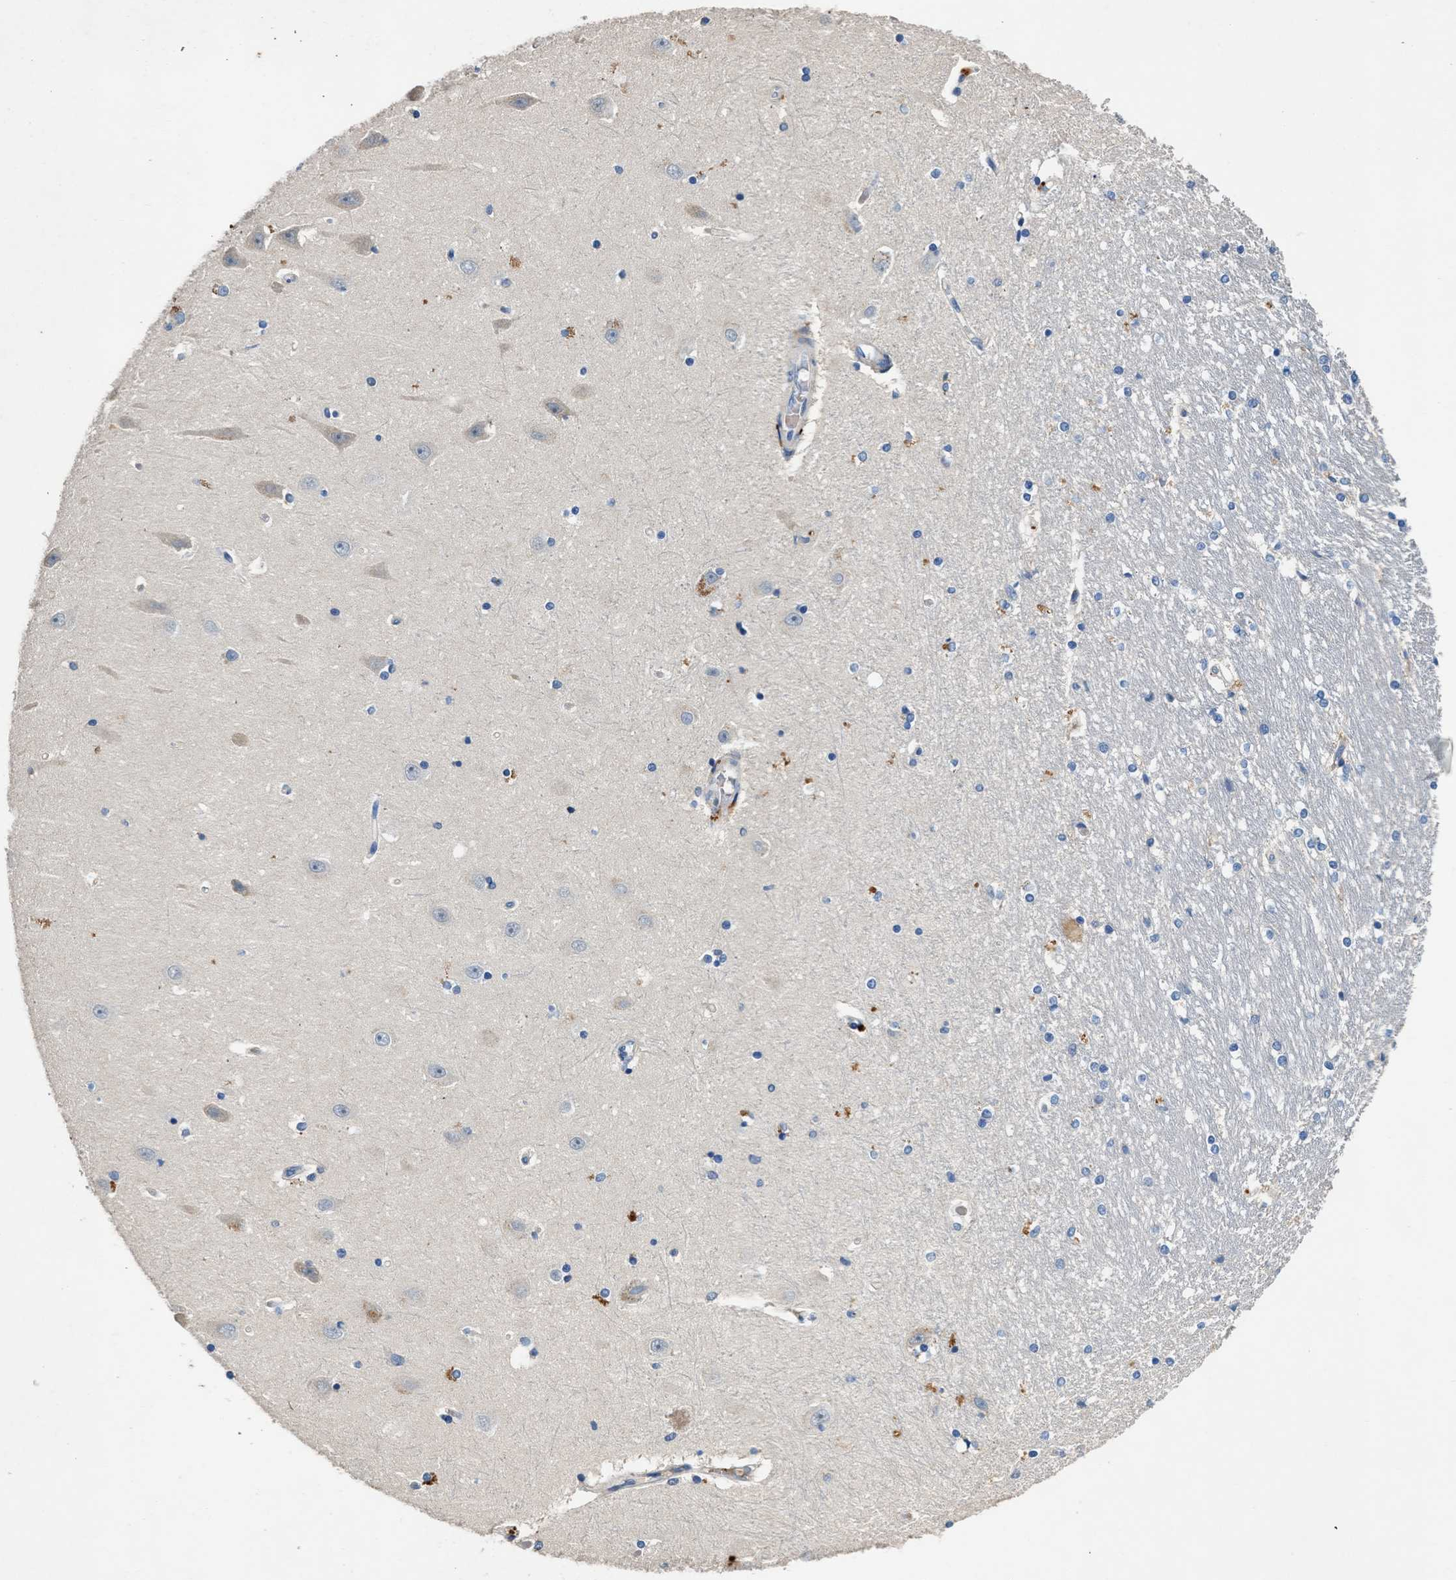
{"staining": {"intensity": "negative", "quantity": "none", "location": "none"}, "tissue": "hippocampus", "cell_type": "Glial cells", "image_type": "normal", "snomed": [{"axis": "morphology", "description": "Normal tissue, NOS"}, {"axis": "topography", "description": "Hippocampus"}], "caption": "Photomicrograph shows no significant protein expression in glial cells of normal hippocampus.", "gene": "RWDD2B", "patient": {"sex": "male", "age": 45}}